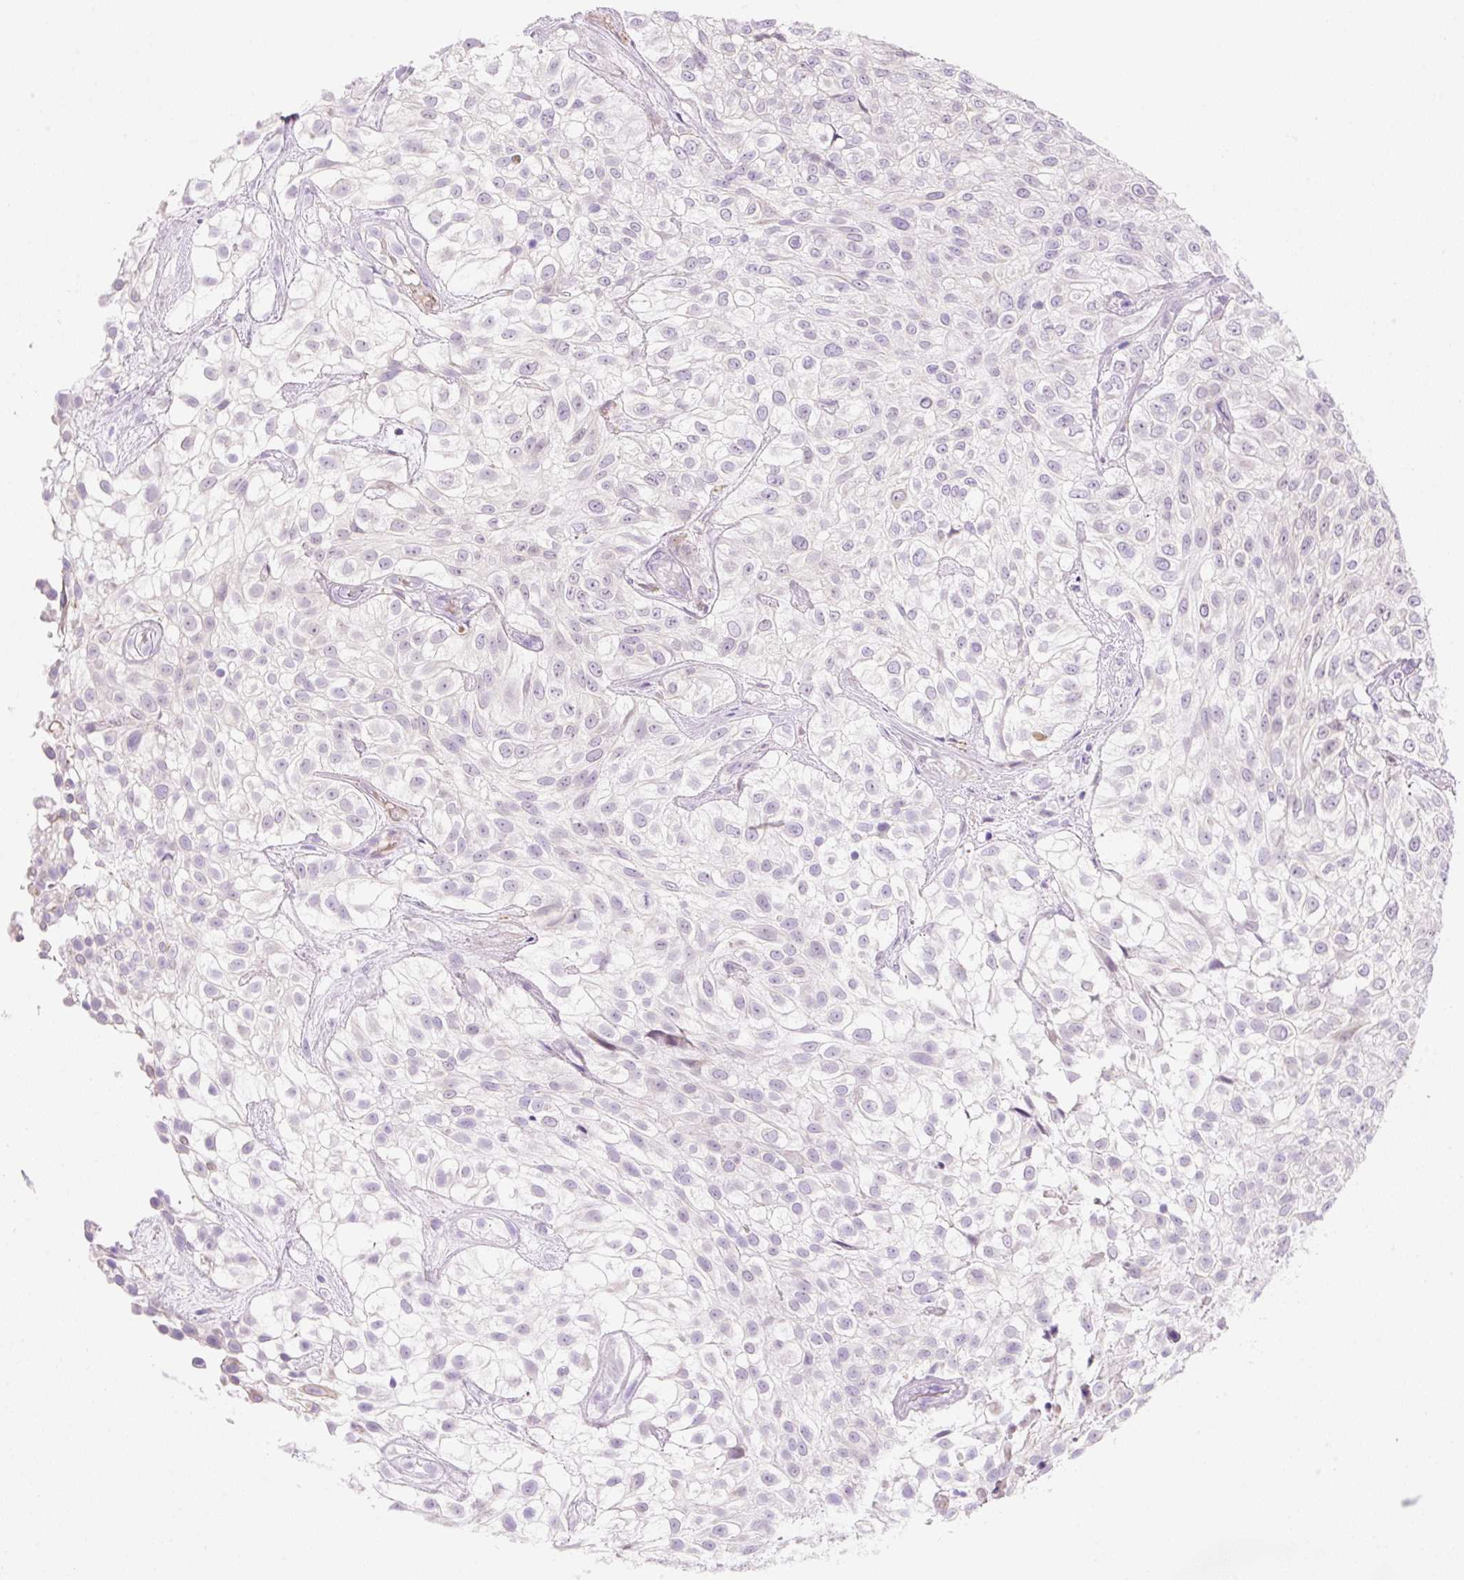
{"staining": {"intensity": "negative", "quantity": "none", "location": "none"}, "tissue": "urothelial cancer", "cell_type": "Tumor cells", "image_type": "cancer", "snomed": [{"axis": "morphology", "description": "Urothelial carcinoma, High grade"}, {"axis": "topography", "description": "Urinary bladder"}], "caption": "A micrograph of urothelial carcinoma (high-grade) stained for a protein demonstrates no brown staining in tumor cells. Brightfield microscopy of IHC stained with DAB (3,3'-diaminobenzidine) (brown) and hematoxylin (blue), captured at high magnification.", "gene": "ZNF121", "patient": {"sex": "male", "age": 56}}